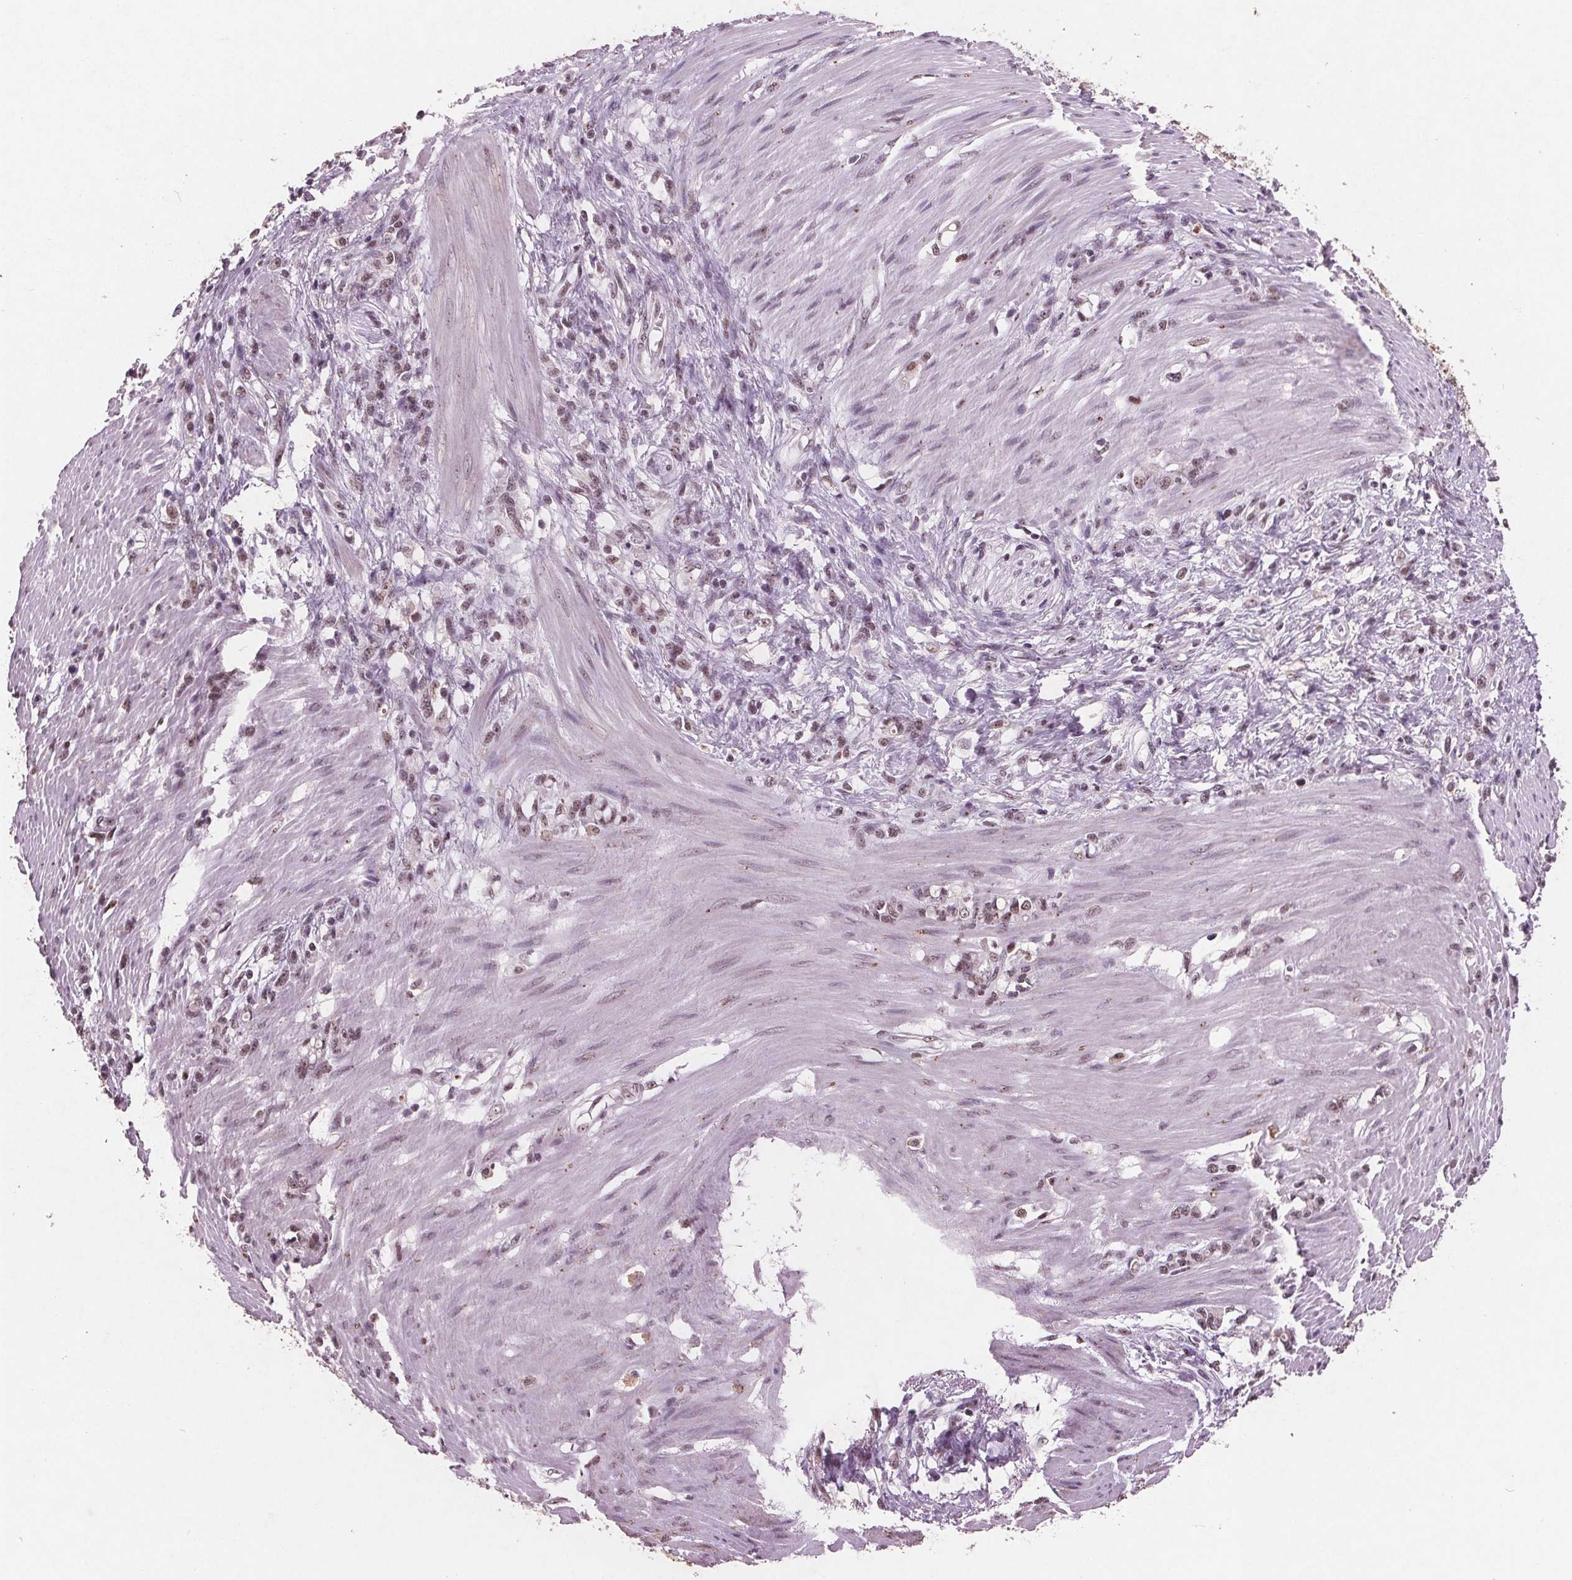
{"staining": {"intensity": "moderate", "quantity": ">75%", "location": "nuclear"}, "tissue": "stomach cancer", "cell_type": "Tumor cells", "image_type": "cancer", "snomed": [{"axis": "morphology", "description": "Adenocarcinoma, NOS"}, {"axis": "topography", "description": "Stomach"}], "caption": "Protein staining by immunohistochemistry displays moderate nuclear staining in about >75% of tumor cells in adenocarcinoma (stomach). (Brightfield microscopy of DAB IHC at high magnification).", "gene": "RPS6KA2", "patient": {"sex": "female", "age": 84}}